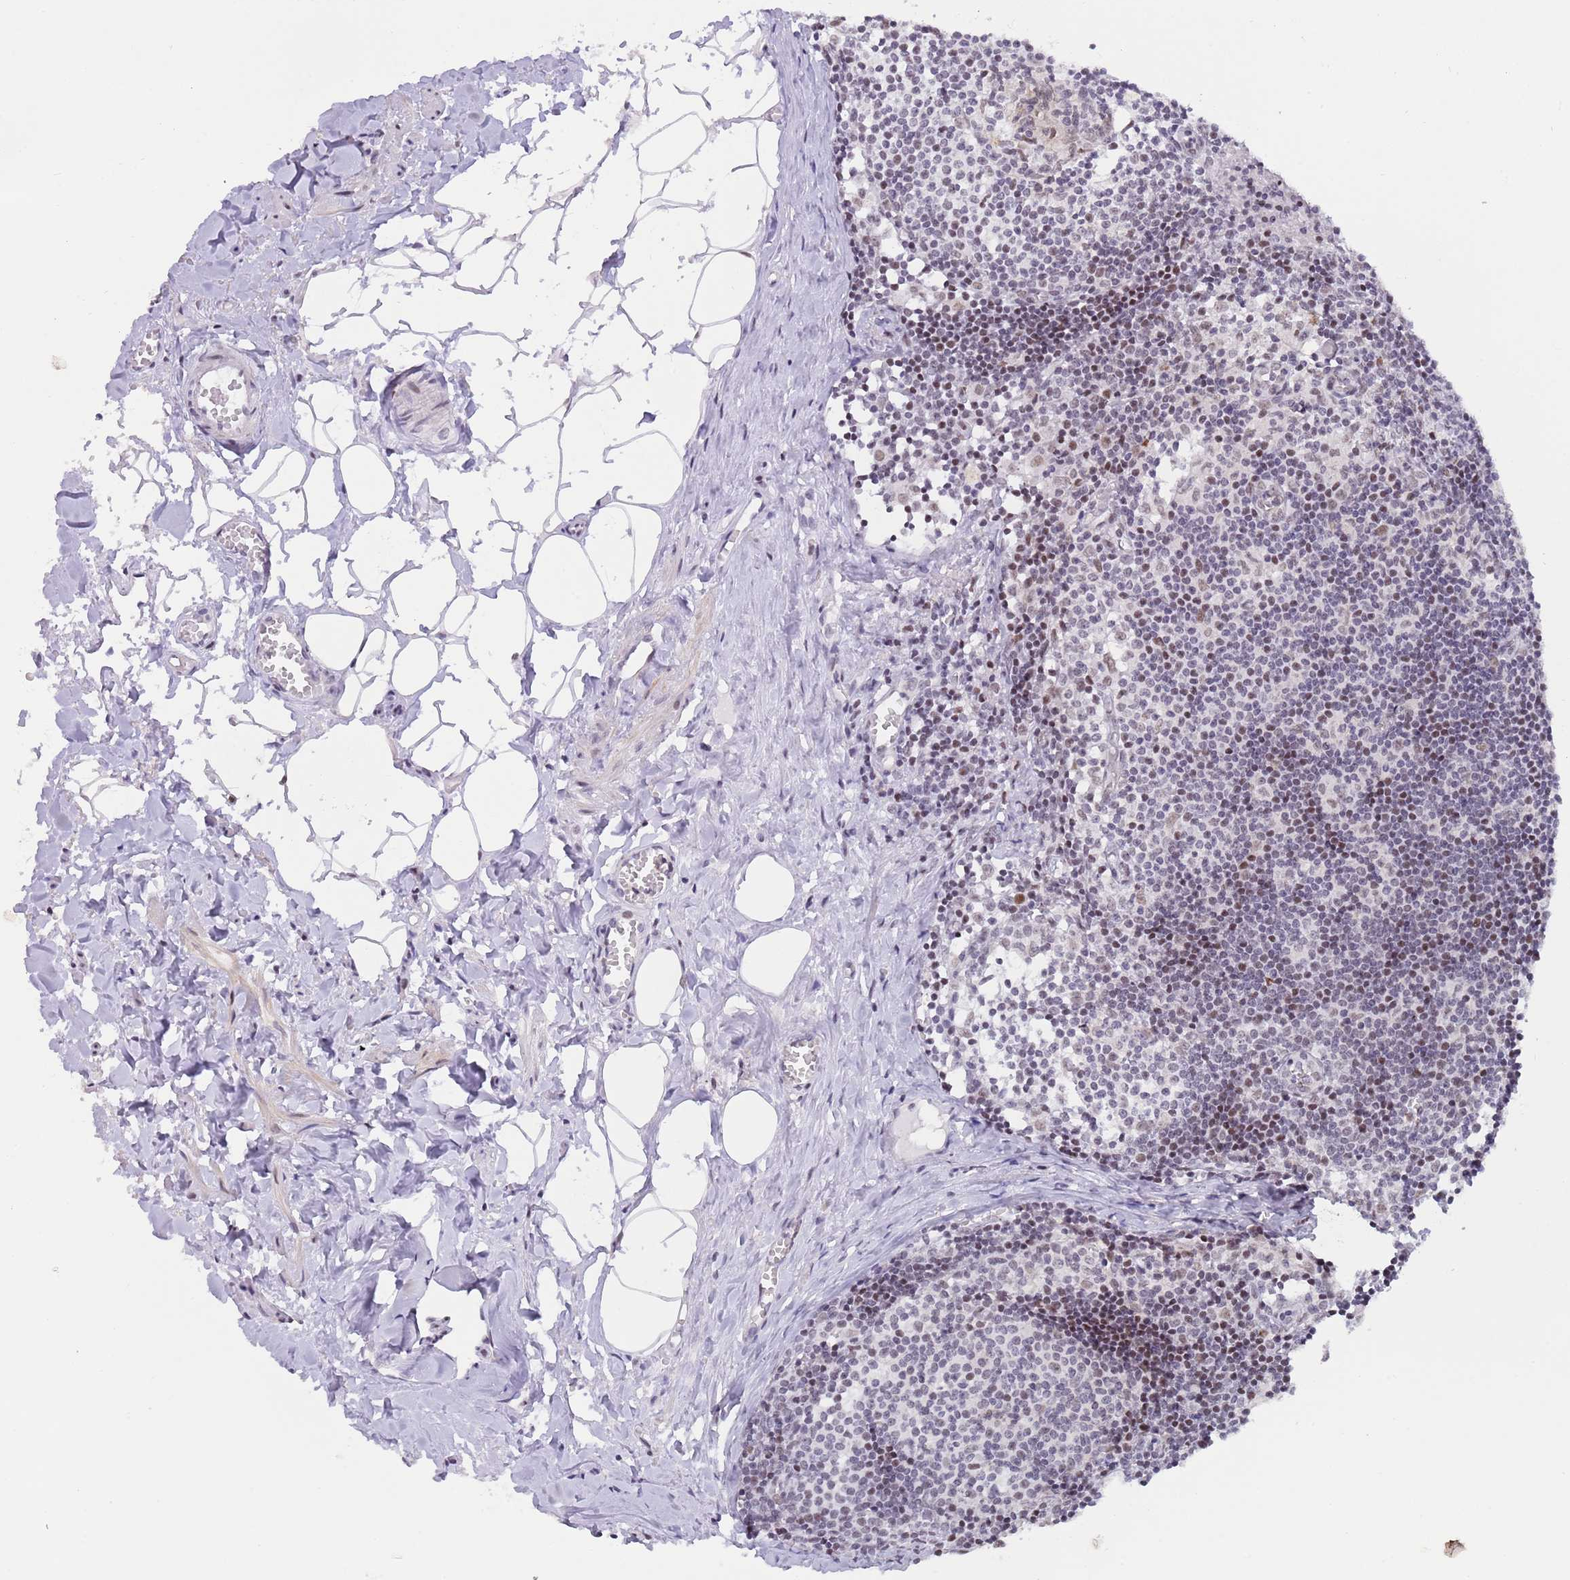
{"staining": {"intensity": "moderate", "quantity": "<25%", "location": "nuclear"}, "tissue": "lymph node", "cell_type": "Germinal center cells", "image_type": "normal", "snomed": [{"axis": "morphology", "description": "Normal tissue, NOS"}, {"axis": "topography", "description": "Lymph node"}], "caption": "Lymph node was stained to show a protein in brown. There is low levels of moderate nuclear staining in about <25% of germinal center cells. The staining was performed using DAB (3,3'-diaminobenzidine) to visualize the protein expression in brown, while the nuclei were stained in blue with hematoxylin (Magnification: 20x).", "gene": "ZNF382", "patient": {"sex": "female", "age": 42}}